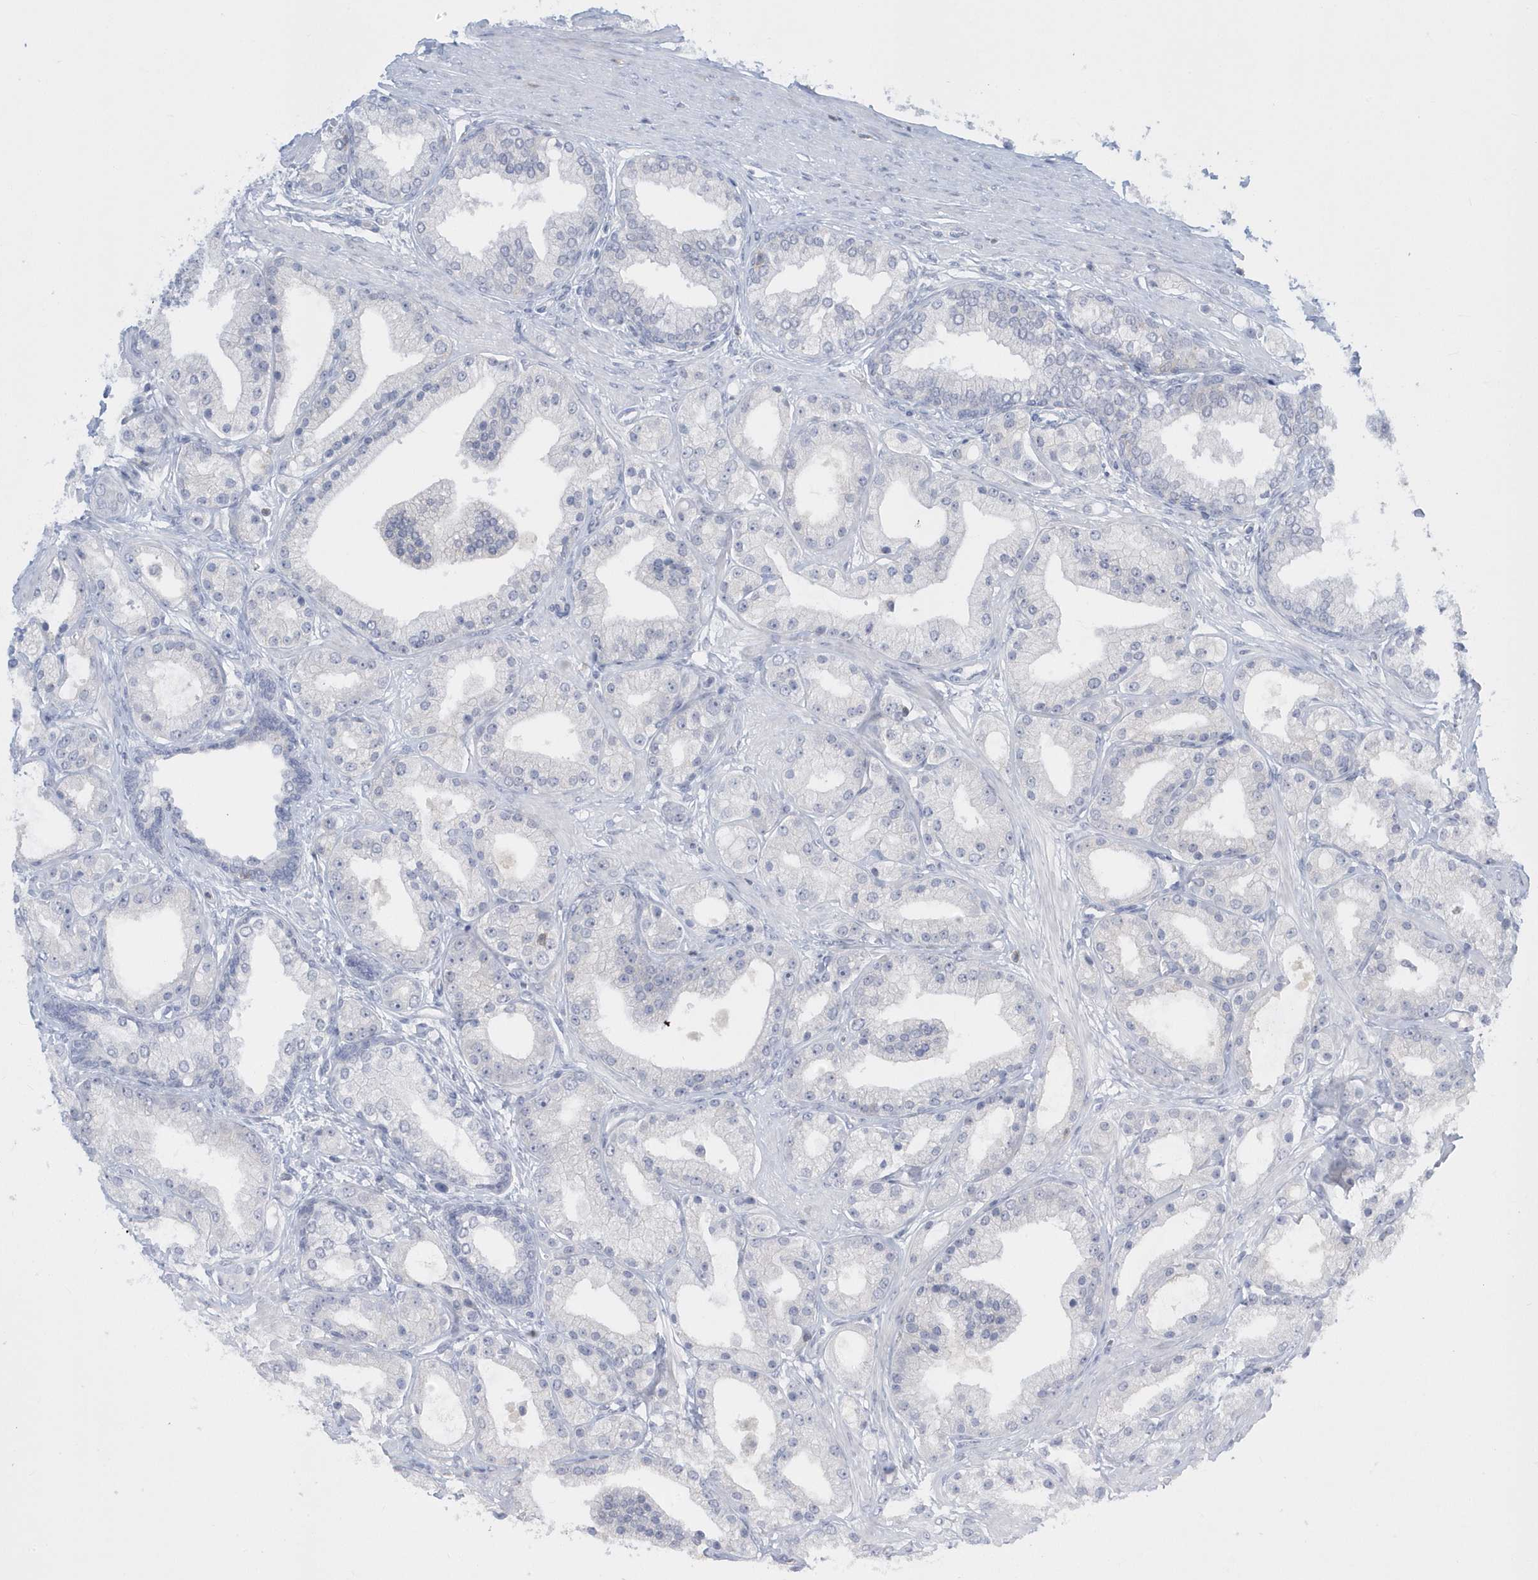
{"staining": {"intensity": "negative", "quantity": "none", "location": "none"}, "tissue": "prostate cancer", "cell_type": "Tumor cells", "image_type": "cancer", "snomed": [{"axis": "morphology", "description": "Adenocarcinoma, Low grade"}, {"axis": "topography", "description": "Prostate"}], "caption": "Immunohistochemical staining of prostate cancer displays no significant staining in tumor cells.", "gene": "PSD4", "patient": {"sex": "male", "age": 67}}